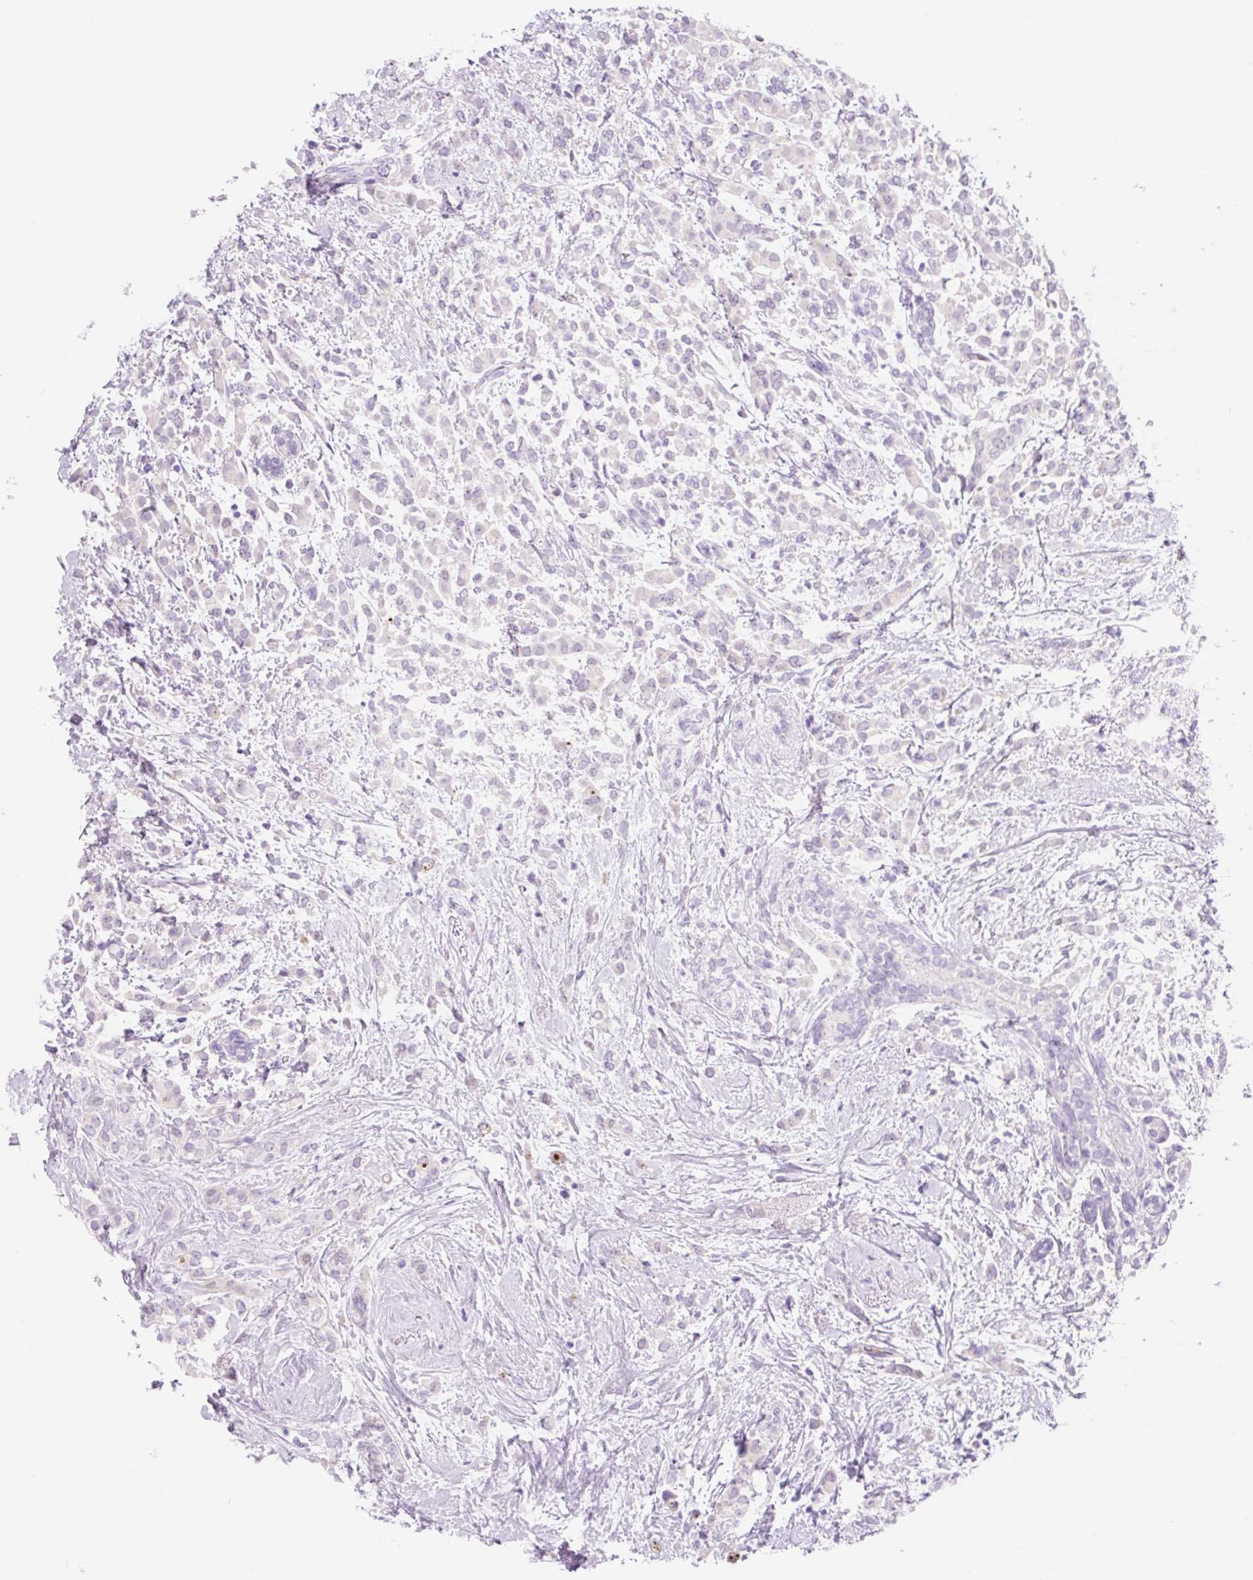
{"staining": {"intensity": "negative", "quantity": "none", "location": "none"}, "tissue": "breast cancer", "cell_type": "Tumor cells", "image_type": "cancer", "snomed": [{"axis": "morphology", "description": "Lobular carcinoma"}, {"axis": "topography", "description": "Breast"}], "caption": "High magnification brightfield microscopy of breast lobular carcinoma stained with DAB (brown) and counterstained with hematoxylin (blue): tumor cells show no significant expression.", "gene": "ZNF121", "patient": {"sex": "female", "age": 68}}